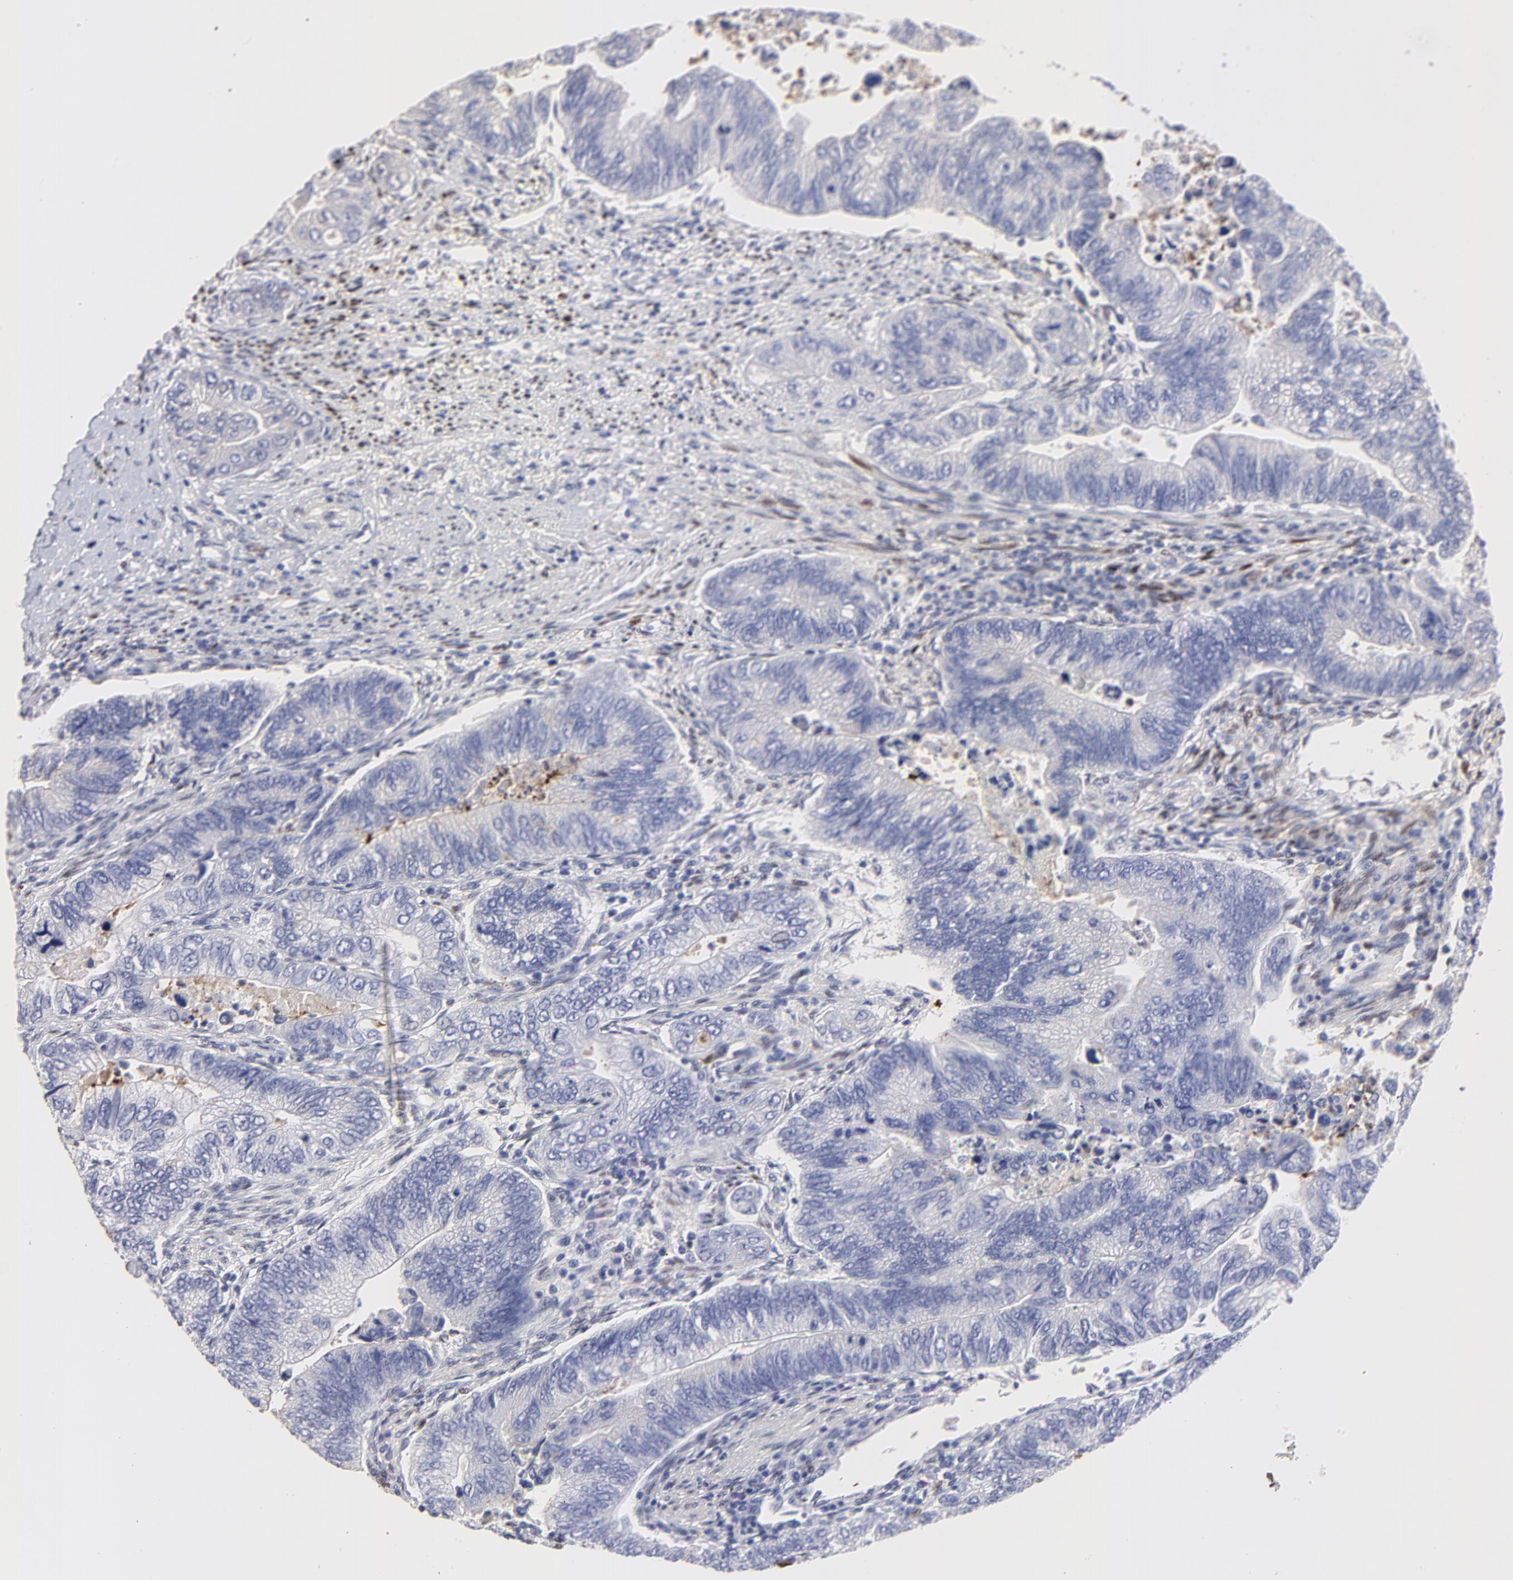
{"staining": {"intensity": "negative", "quantity": "none", "location": "none"}, "tissue": "colorectal cancer", "cell_type": "Tumor cells", "image_type": "cancer", "snomed": [{"axis": "morphology", "description": "Adenocarcinoma, NOS"}, {"axis": "topography", "description": "Colon"}], "caption": "Human colorectal adenocarcinoma stained for a protein using immunohistochemistry demonstrates no positivity in tumor cells.", "gene": "SMARCA1", "patient": {"sex": "female", "age": 11}}